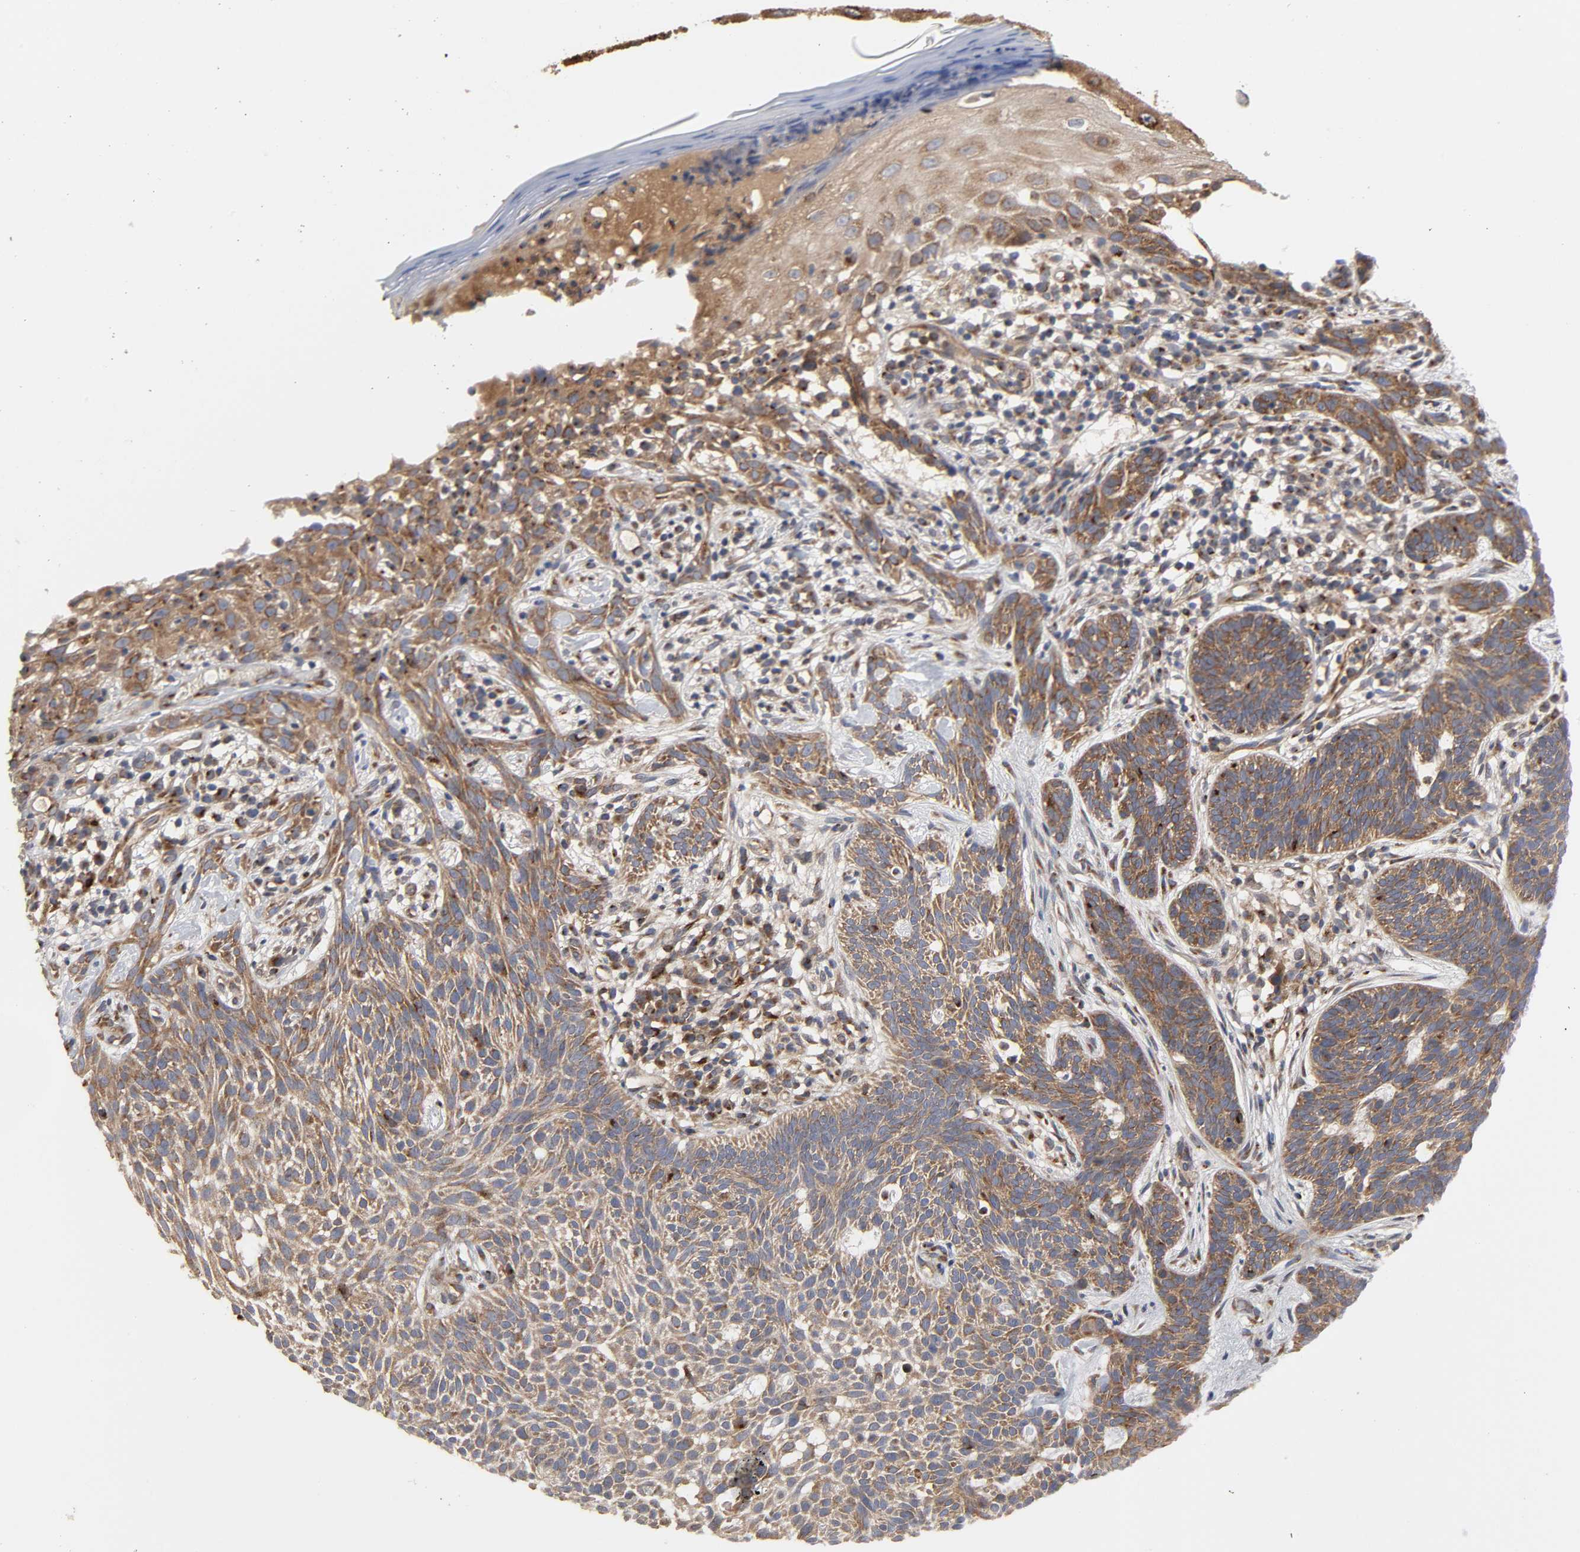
{"staining": {"intensity": "moderate", "quantity": ">75%", "location": "cytoplasmic/membranous"}, "tissue": "skin cancer", "cell_type": "Tumor cells", "image_type": "cancer", "snomed": [{"axis": "morphology", "description": "Normal tissue, NOS"}, {"axis": "morphology", "description": "Basal cell carcinoma"}, {"axis": "topography", "description": "Skin"}], "caption": "This micrograph demonstrates IHC staining of human basal cell carcinoma (skin), with medium moderate cytoplasmic/membranous expression in approximately >75% of tumor cells.", "gene": "GNPTG", "patient": {"sex": "female", "age": 69}}